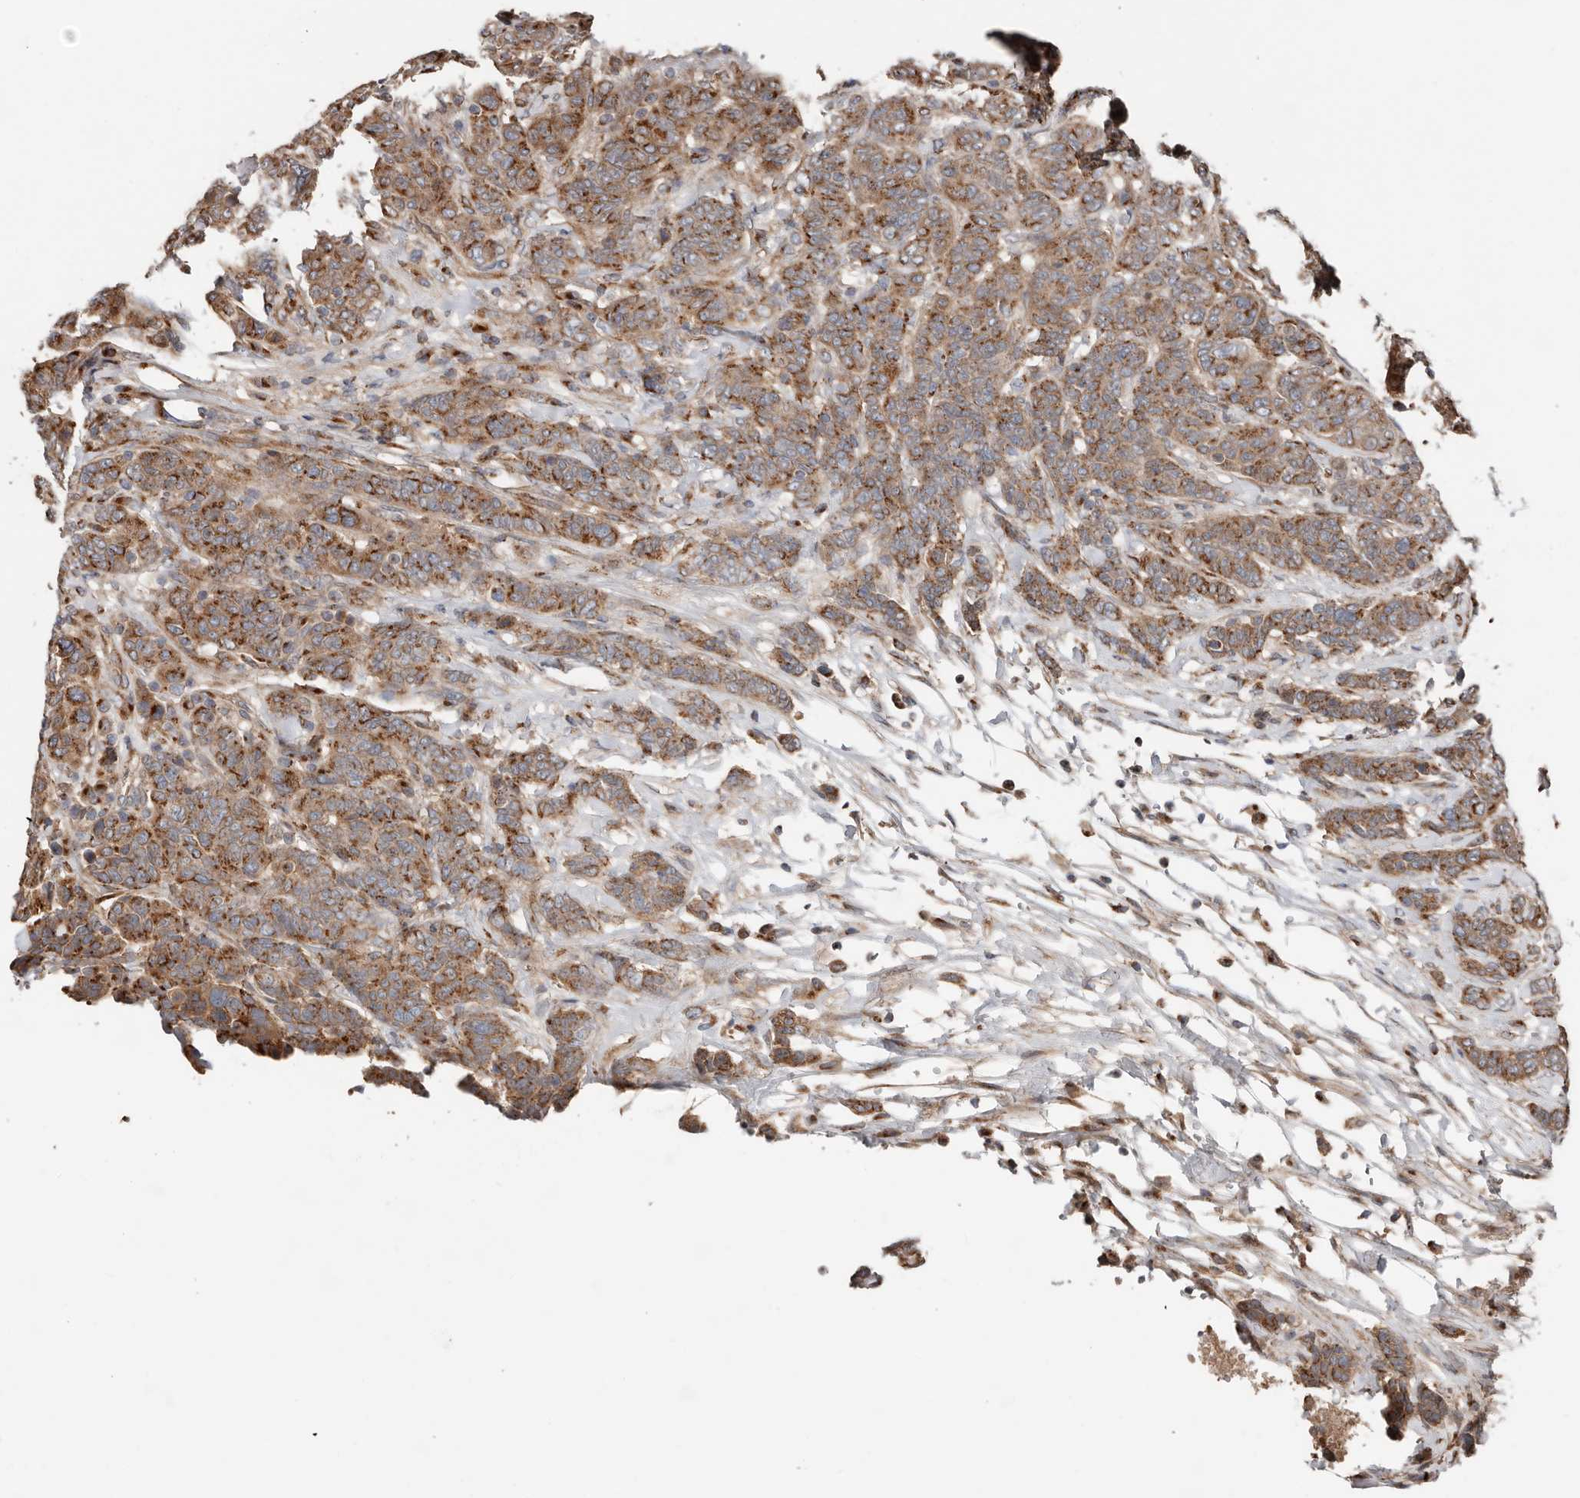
{"staining": {"intensity": "moderate", "quantity": ">75%", "location": "cytoplasmic/membranous"}, "tissue": "breast cancer", "cell_type": "Tumor cells", "image_type": "cancer", "snomed": [{"axis": "morphology", "description": "Duct carcinoma"}, {"axis": "topography", "description": "Breast"}], "caption": "Immunohistochemistry image of neoplastic tissue: breast infiltrating ductal carcinoma stained using immunohistochemistry exhibits medium levels of moderate protein expression localized specifically in the cytoplasmic/membranous of tumor cells, appearing as a cytoplasmic/membranous brown color.", "gene": "COG1", "patient": {"sex": "female", "age": 37}}